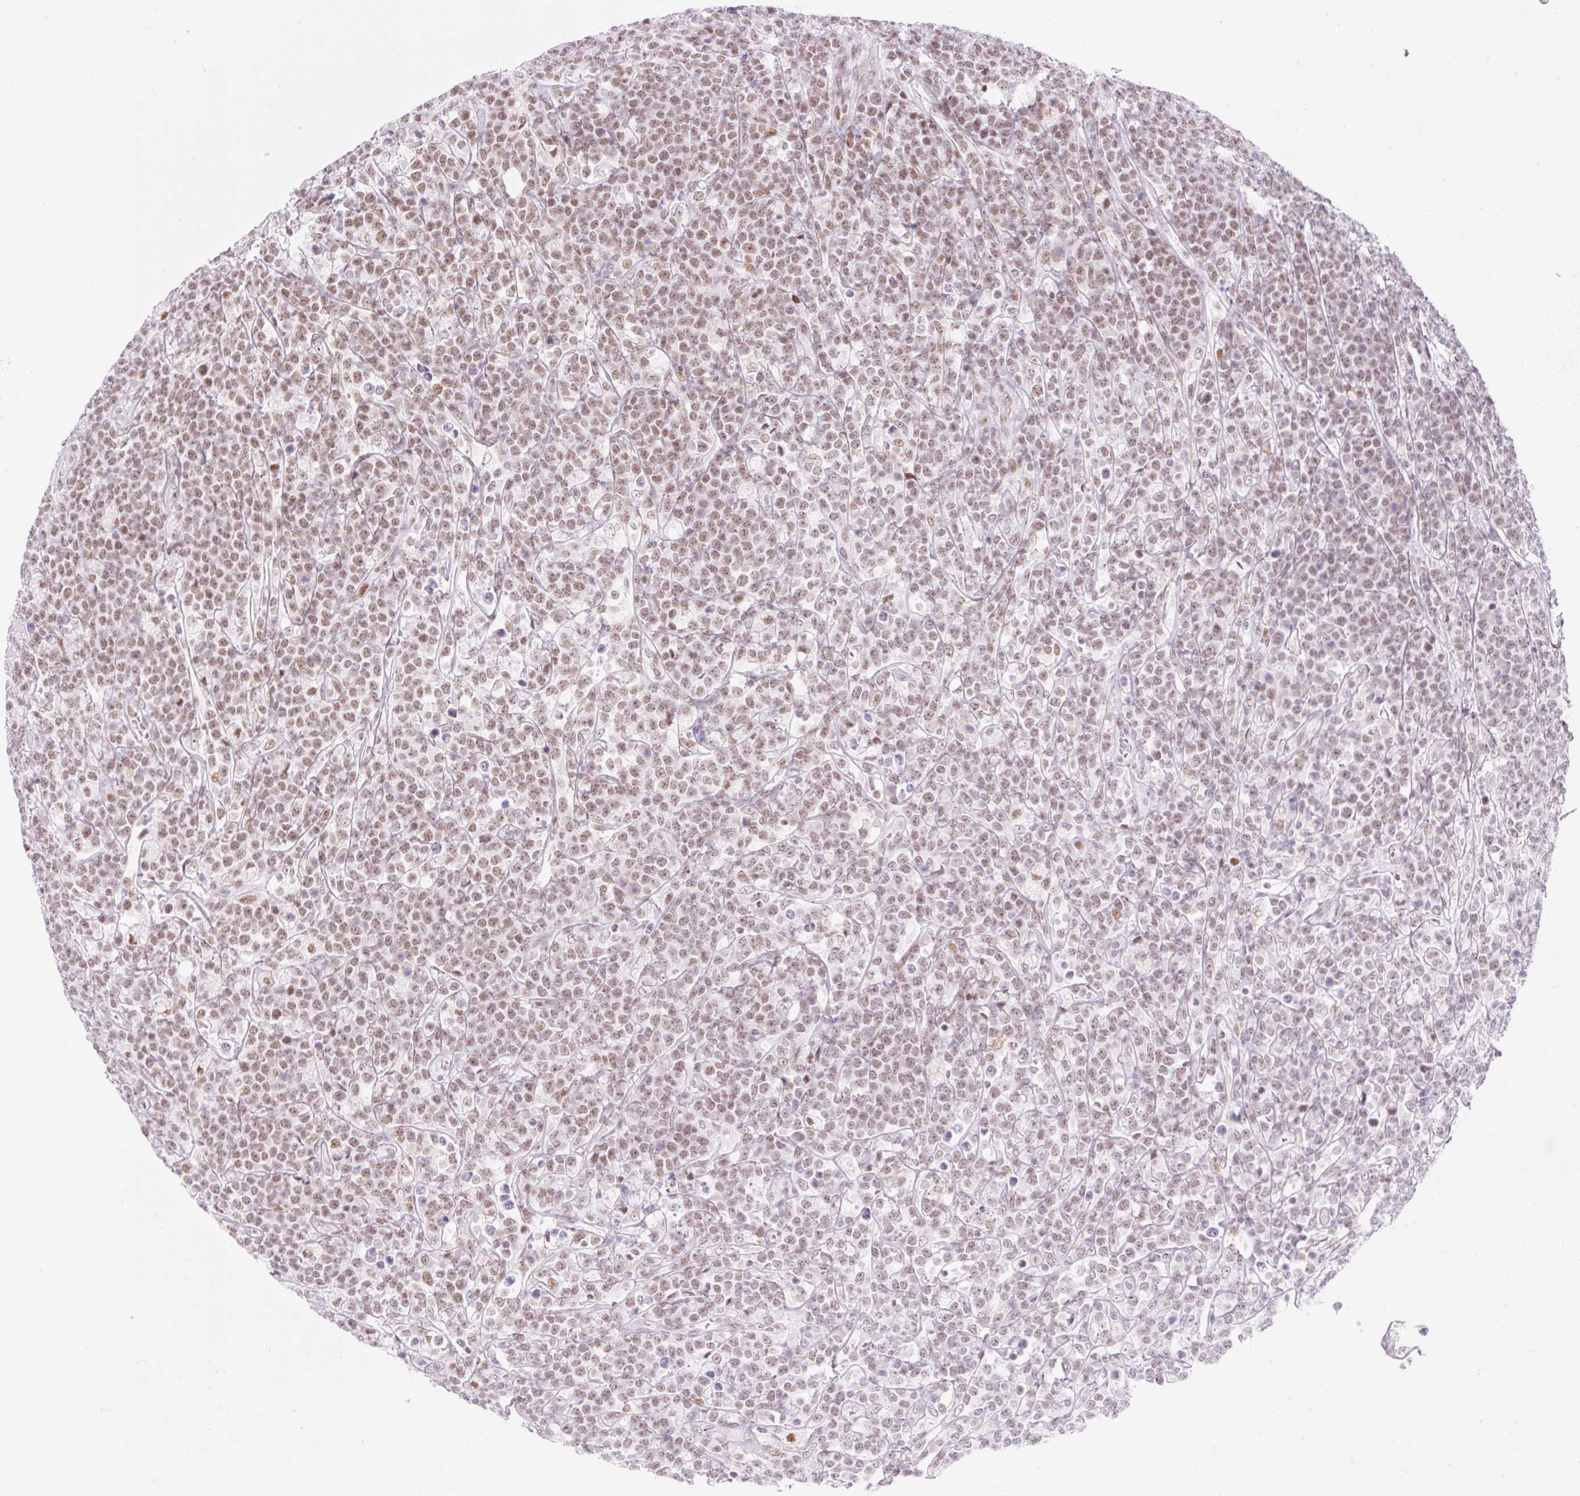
{"staining": {"intensity": "weak", "quantity": ">75%", "location": "nuclear"}, "tissue": "lymphoma", "cell_type": "Tumor cells", "image_type": "cancer", "snomed": [{"axis": "morphology", "description": "Malignant lymphoma, non-Hodgkin's type, High grade"}, {"axis": "topography", "description": "Small intestine"}], "caption": "This histopathology image demonstrates IHC staining of human malignant lymphoma, non-Hodgkin's type (high-grade), with low weak nuclear expression in about >75% of tumor cells.", "gene": "H2BW1", "patient": {"sex": "male", "age": 8}}